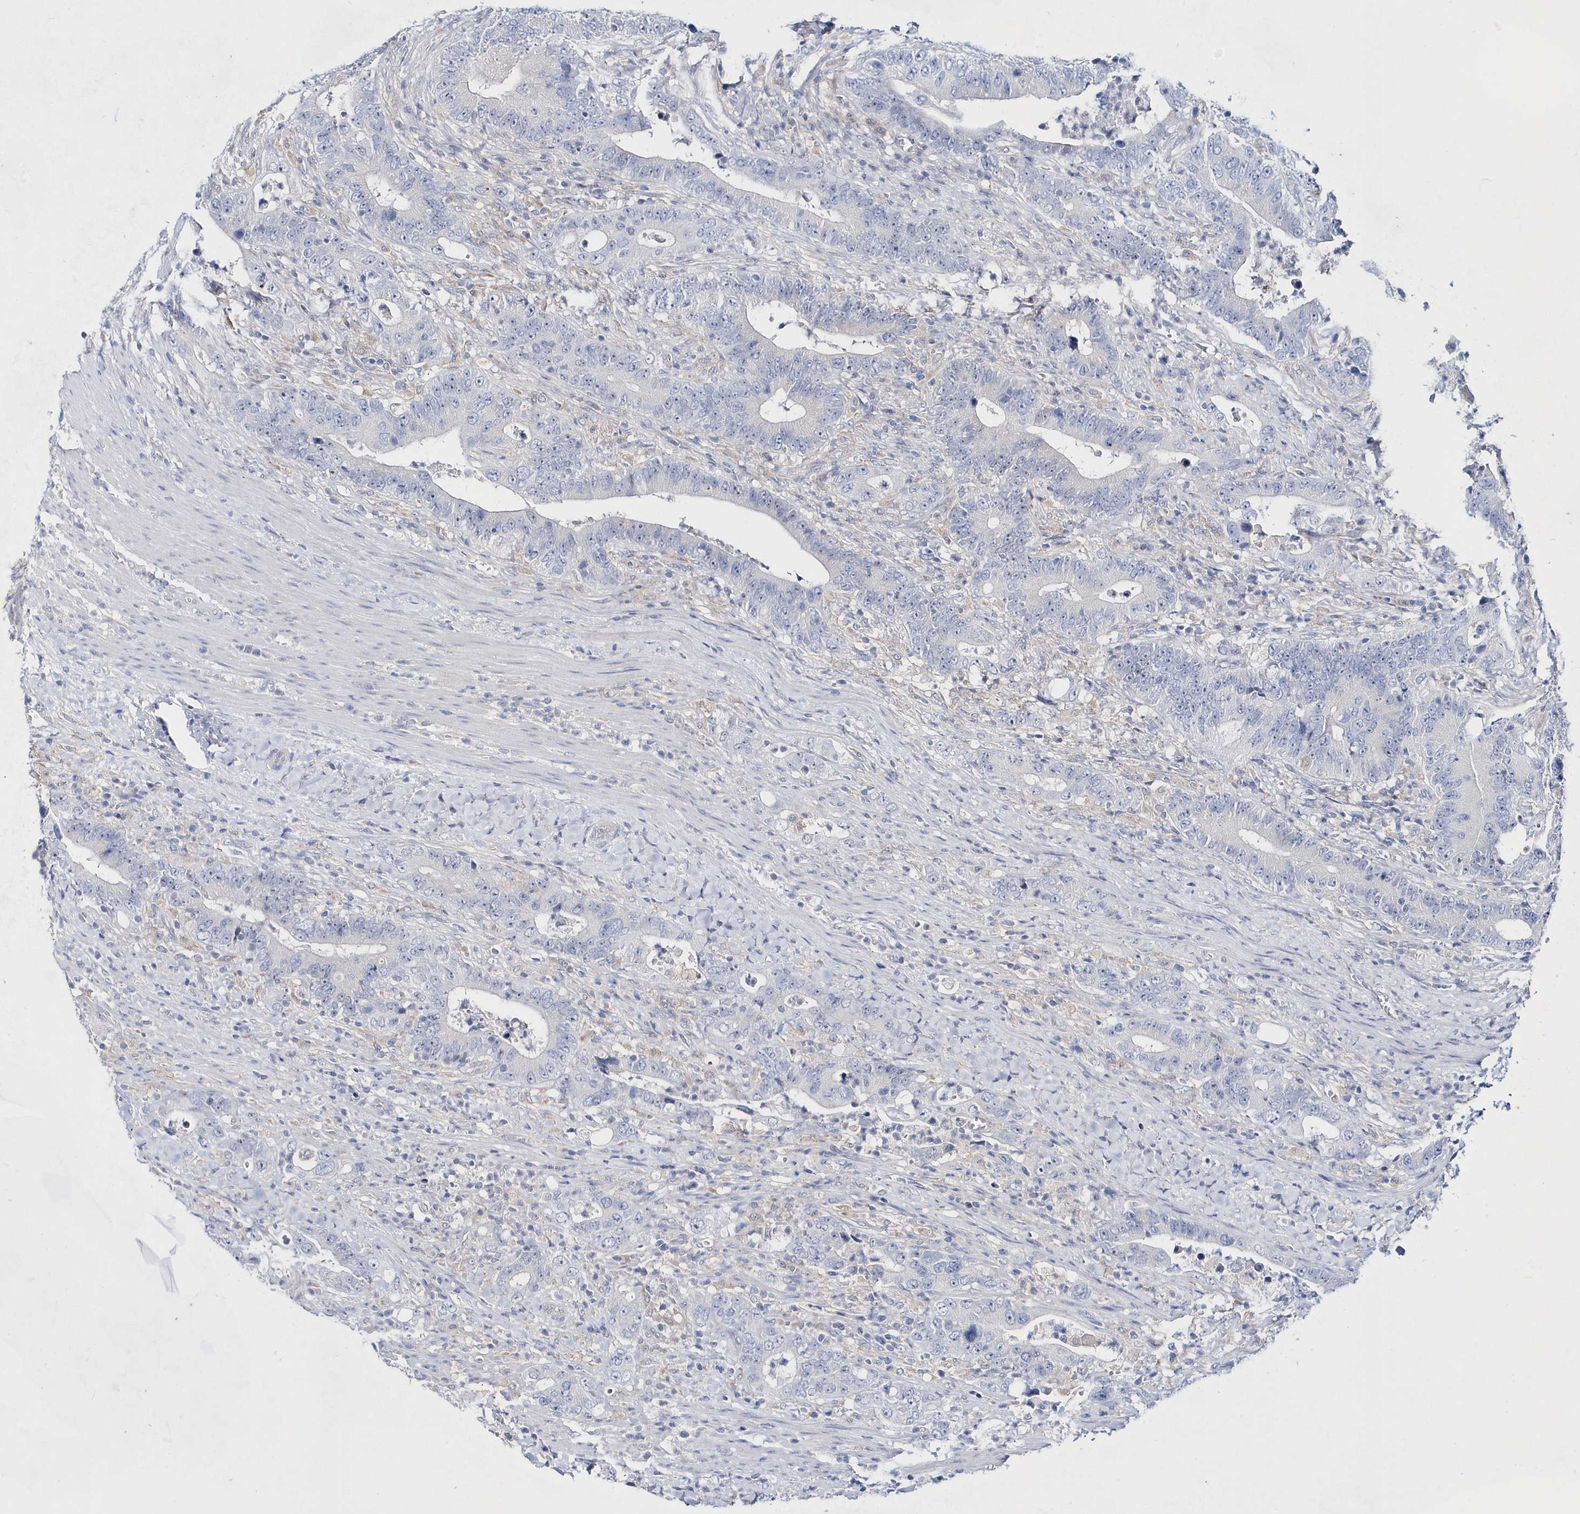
{"staining": {"intensity": "negative", "quantity": "none", "location": "none"}, "tissue": "colorectal cancer", "cell_type": "Tumor cells", "image_type": "cancer", "snomed": [{"axis": "morphology", "description": "Adenocarcinoma, NOS"}, {"axis": "topography", "description": "Colon"}], "caption": "Immunohistochemistry (IHC) micrograph of human colorectal adenocarcinoma stained for a protein (brown), which shows no expression in tumor cells.", "gene": "BDH2", "patient": {"sex": "female", "age": 75}}